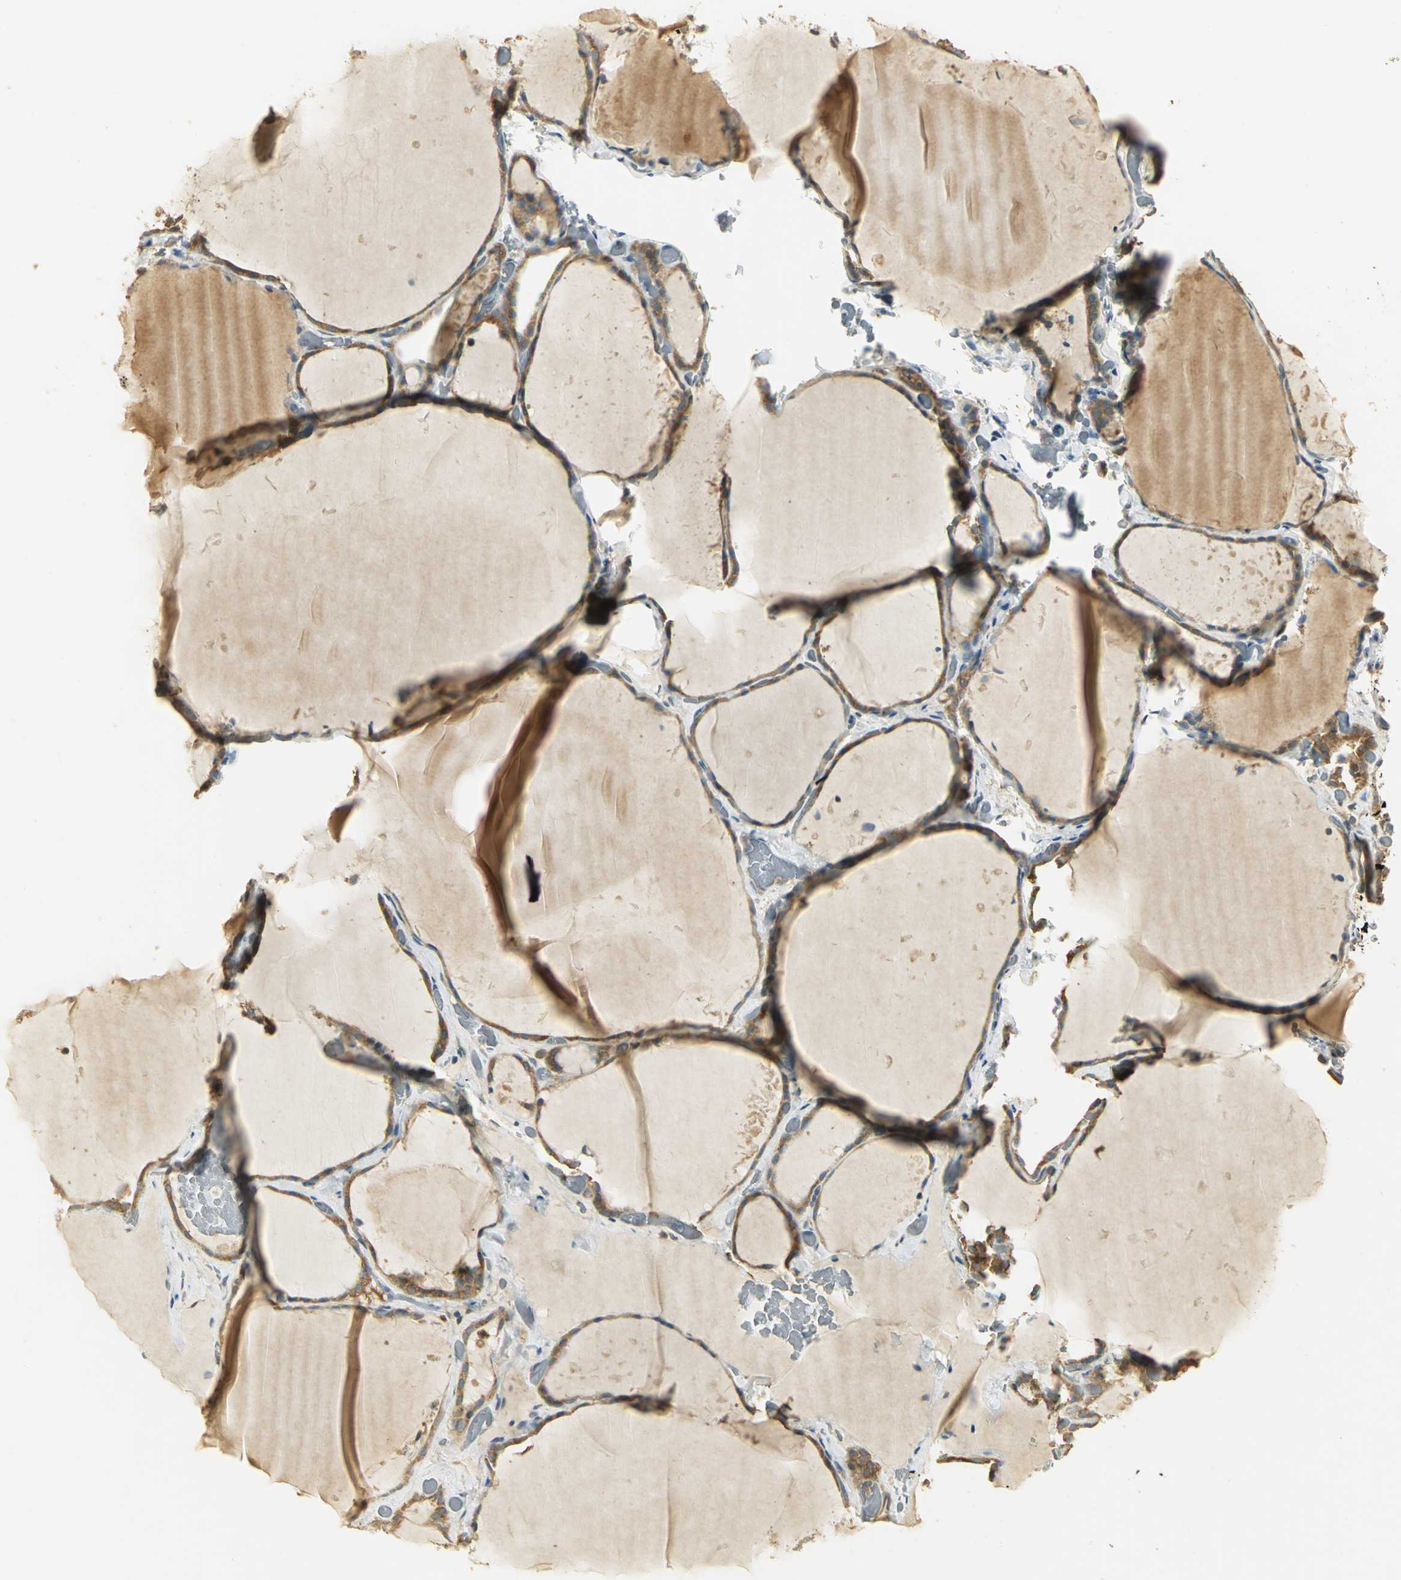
{"staining": {"intensity": "moderate", "quantity": ">75%", "location": "cytoplasmic/membranous"}, "tissue": "thyroid gland", "cell_type": "Glandular cells", "image_type": "normal", "snomed": [{"axis": "morphology", "description": "Normal tissue, NOS"}, {"axis": "topography", "description": "Thyroid gland"}], "caption": "The image shows staining of benign thyroid gland, revealing moderate cytoplasmic/membranous protein positivity (brown color) within glandular cells.", "gene": "RARS1", "patient": {"sex": "female", "age": 22}}